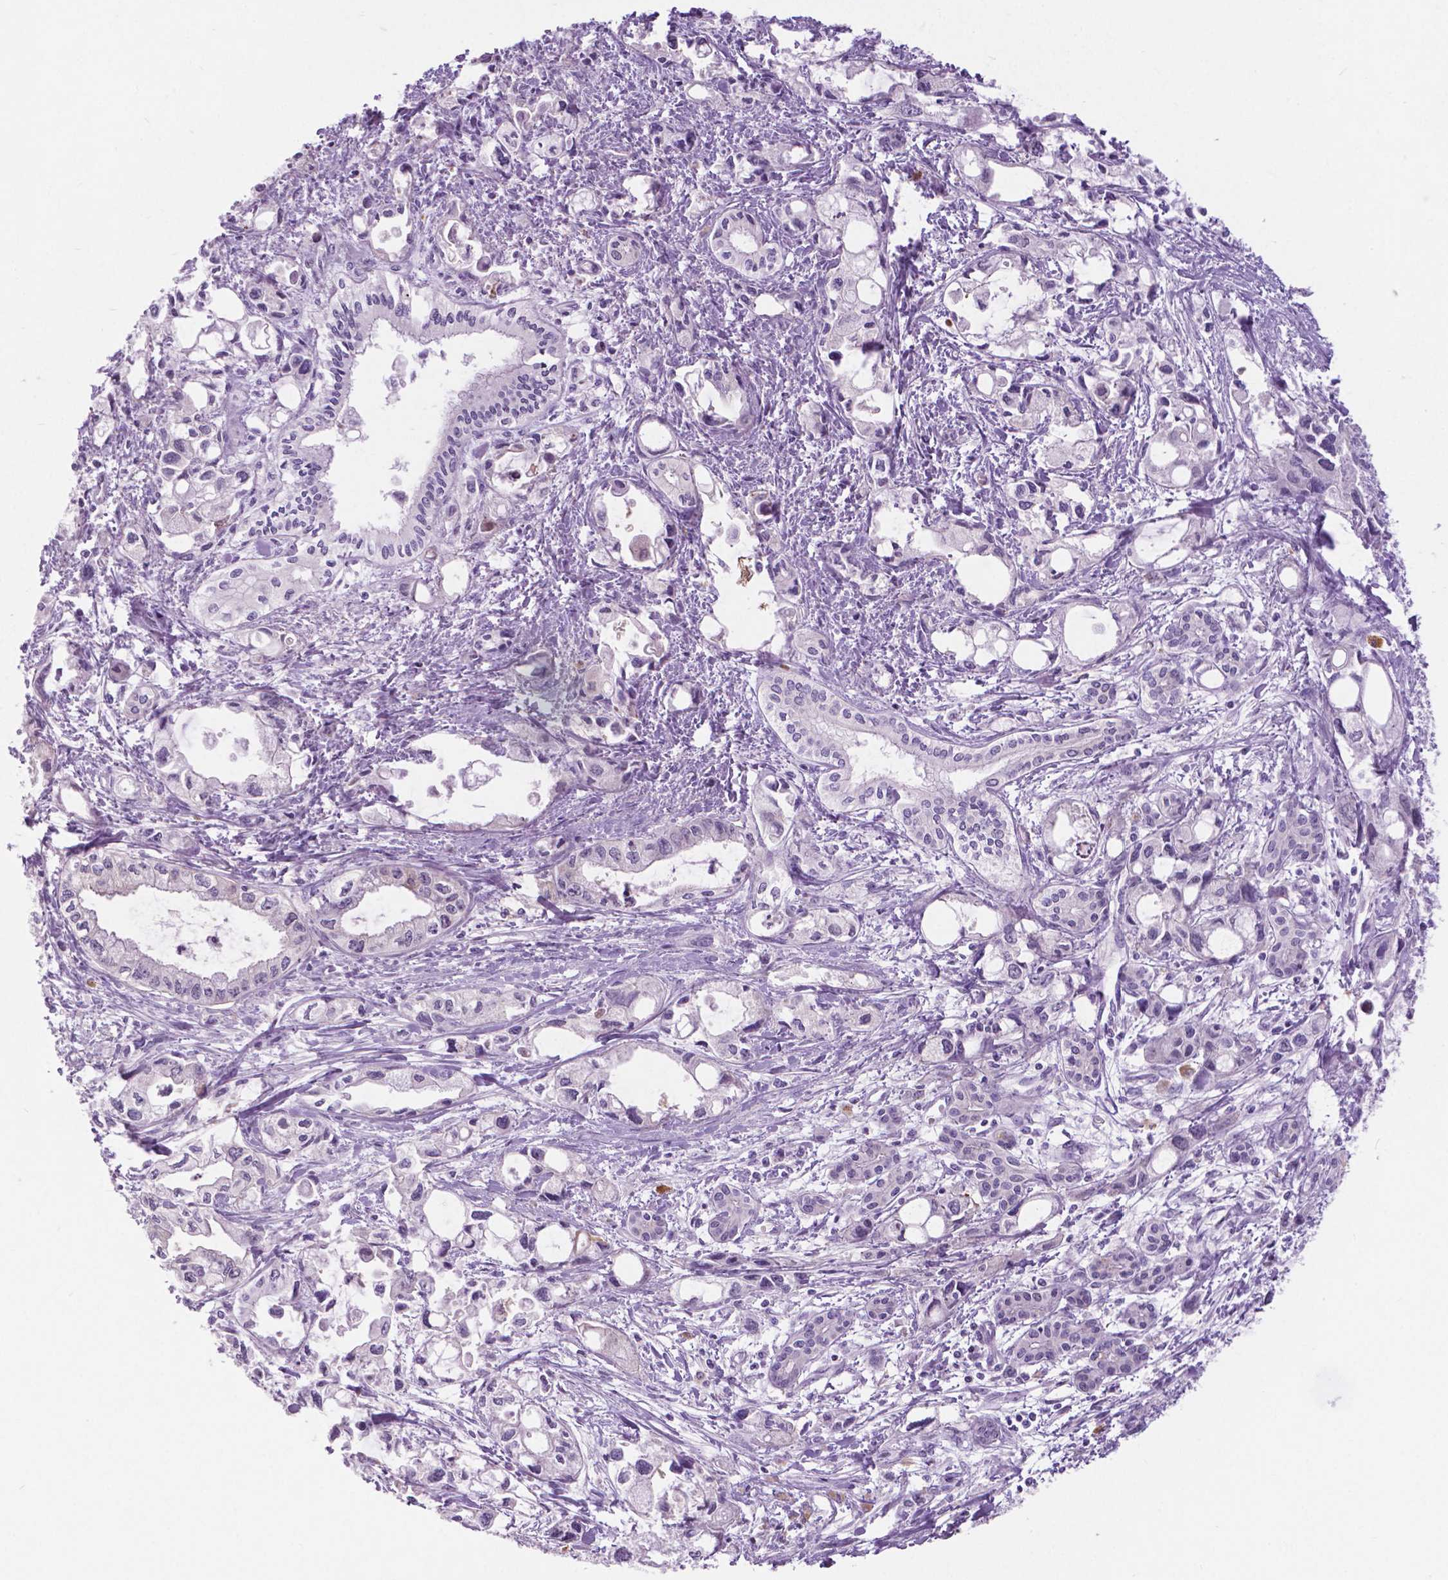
{"staining": {"intensity": "negative", "quantity": "none", "location": "none"}, "tissue": "pancreatic cancer", "cell_type": "Tumor cells", "image_type": "cancer", "snomed": [{"axis": "morphology", "description": "Adenocarcinoma, NOS"}, {"axis": "topography", "description": "Pancreas"}], "caption": "Immunohistochemical staining of pancreatic adenocarcinoma displays no significant positivity in tumor cells. The staining is performed using DAB (3,3'-diaminobenzidine) brown chromogen with nuclei counter-stained in using hematoxylin.", "gene": "TP53TG5", "patient": {"sex": "female", "age": 61}}